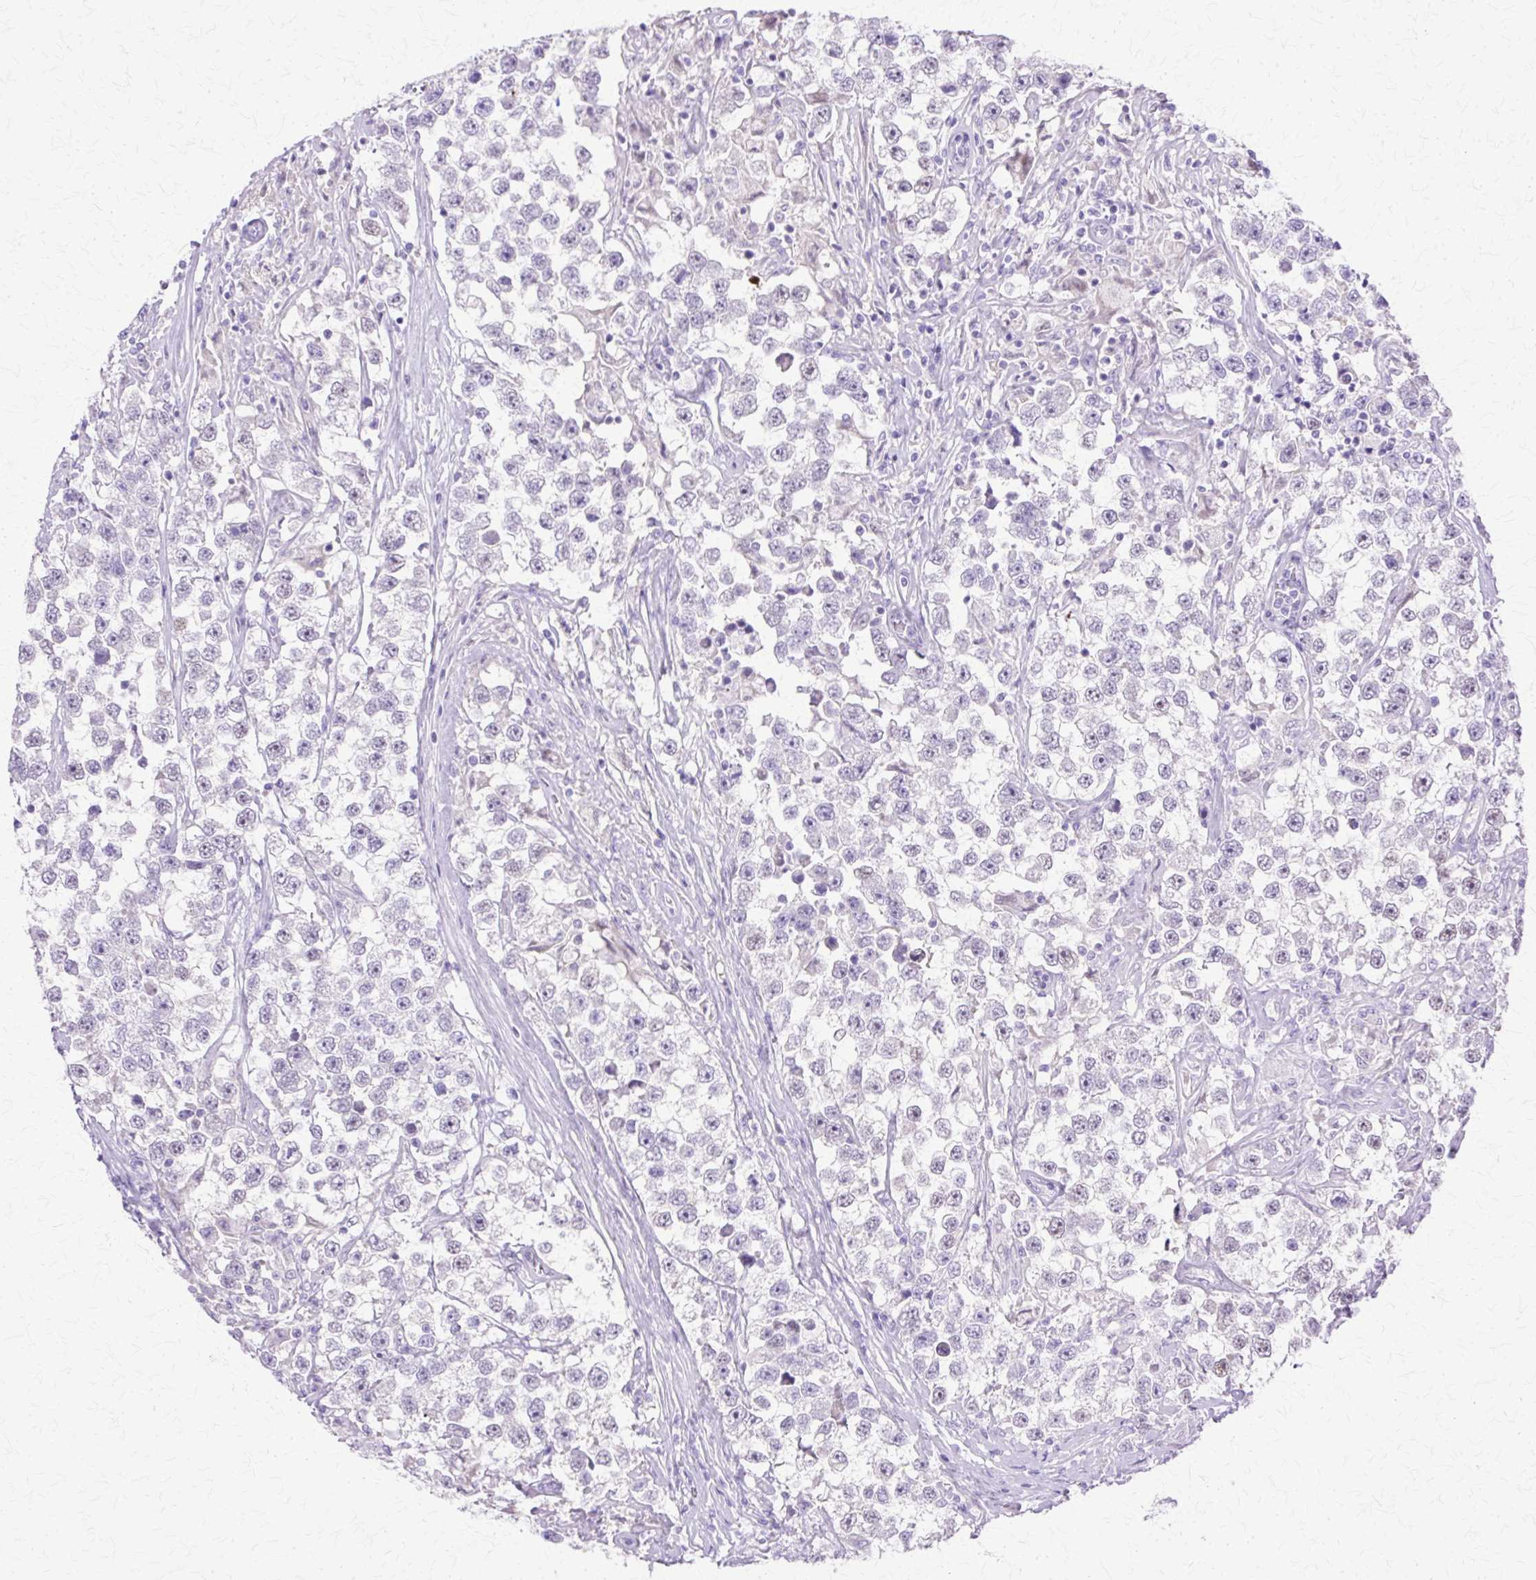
{"staining": {"intensity": "negative", "quantity": "none", "location": "none"}, "tissue": "testis cancer", "cell_type": "Tumor cells", "image_type": "cancer", "snomed": [{"axis": "morphology", "description": "Seminoma, NOS"}, {"axis": "topography", "description": "Testis"}], "caption": "DAB (3,3'-diaminobenzidine) immunohistochemical staining of testis cancer (seminoma) demonstrates no significant staining in tumor cells. (Brightfield microscopy of DAB immunohistochemistry at high magnification).", "gene": "HSPA8", "patient": {"sex": "male", "age": 46}}